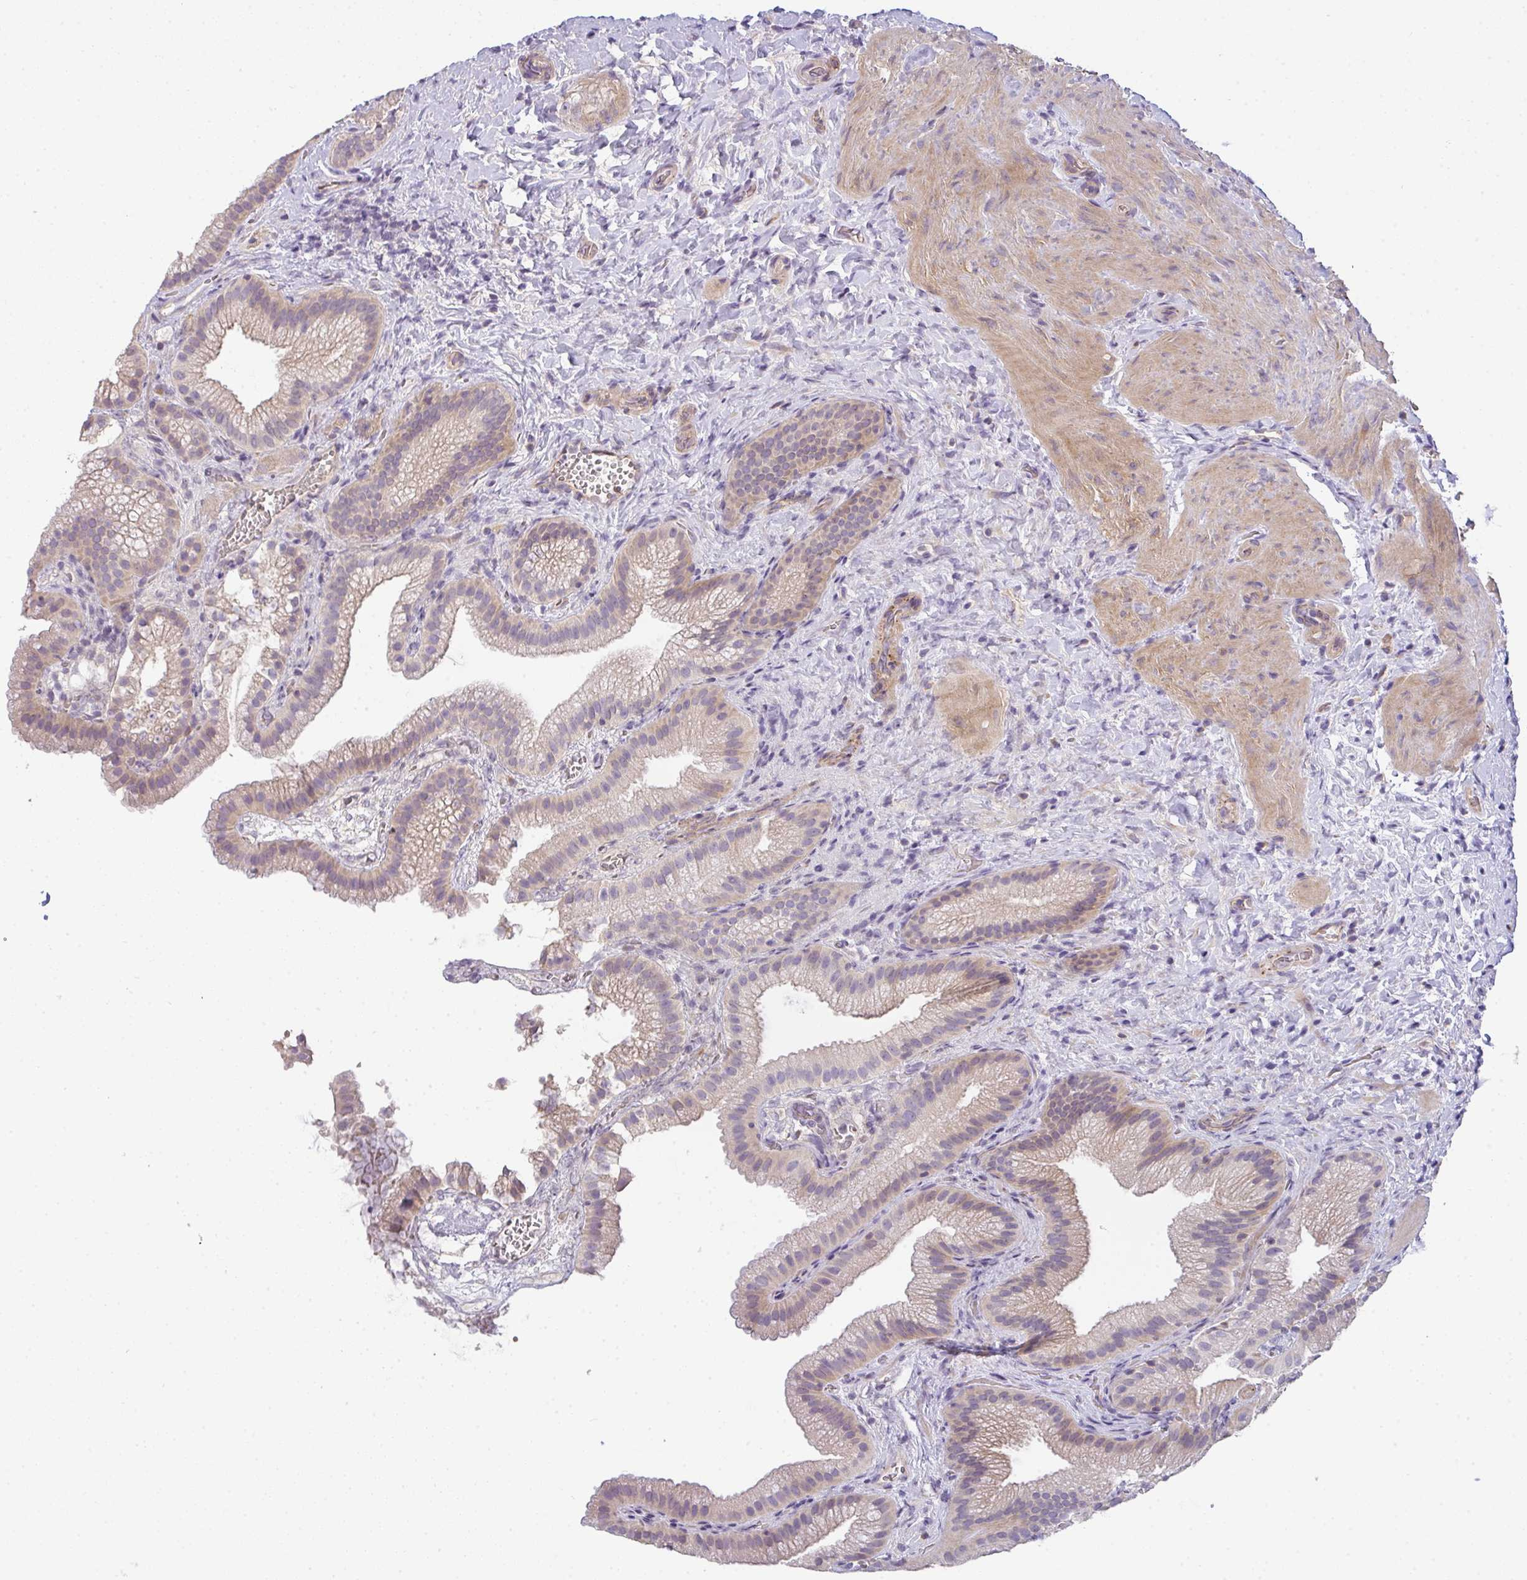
{"staining": {"intensity": "weak", "quantity": ">75%", "location": "cytoplasmic/membranous,nuclear"}, "tissue": "gallbladder", "cell_type": "Glandular cells", "image_type": "normal", "snomed": [{"axis": "morphology", "description": "Normal tissue, NOS"}, {"axis": "topography", "description": "Gallbladder"}], "caption": "Protein expression analysis of normal human gallbladder reveals weak cytoplasmic/membranous,nuclear expression in about >75% of glandular cells. (DAB IHC with brightfield microscopy, high magnification).", "gene": "FILIP1", "patient": {"sex": "female", "age": 63}}